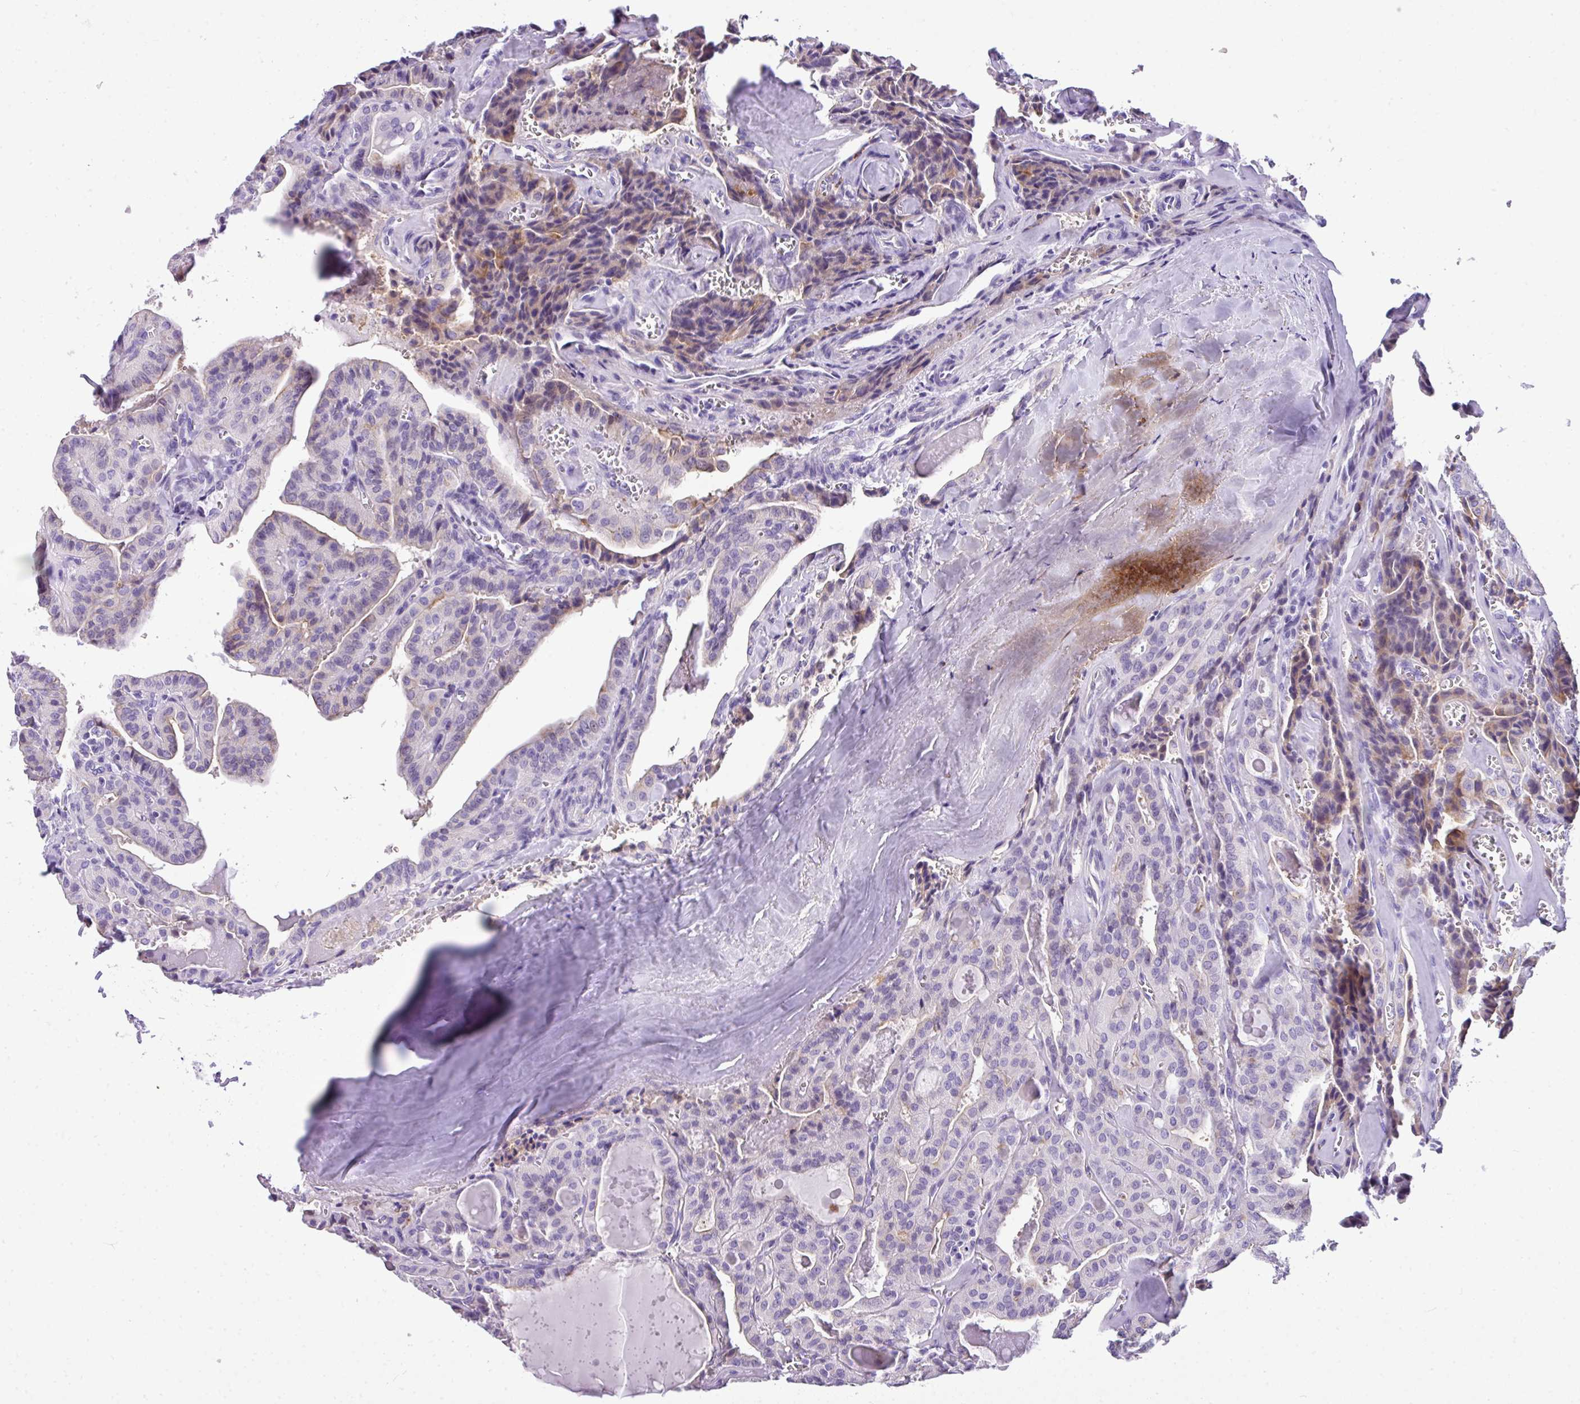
{"staining": {"intensity": "negative", "quantity": "none", "location": "none"}, "tissue": "thyroid cancer", "cell_type": "Tumor cells", "image_type": "cancer", "snomed": [{"axis": "morphology", "description": "Papillary adenocarcinoma, NOS"}, {"axis": "topography", "description": "Thyroid gland"}], "caption": "An immunohistochemistry (IHC) histopathology image of thyroid cancer (papillary adenocarcinoma) is shown. There is no staining in tumor cells of thyroid cancer (papillary adenocarcinoma).", "gene": "MUC21", "patient": {"sex": "male", "age": 52}}